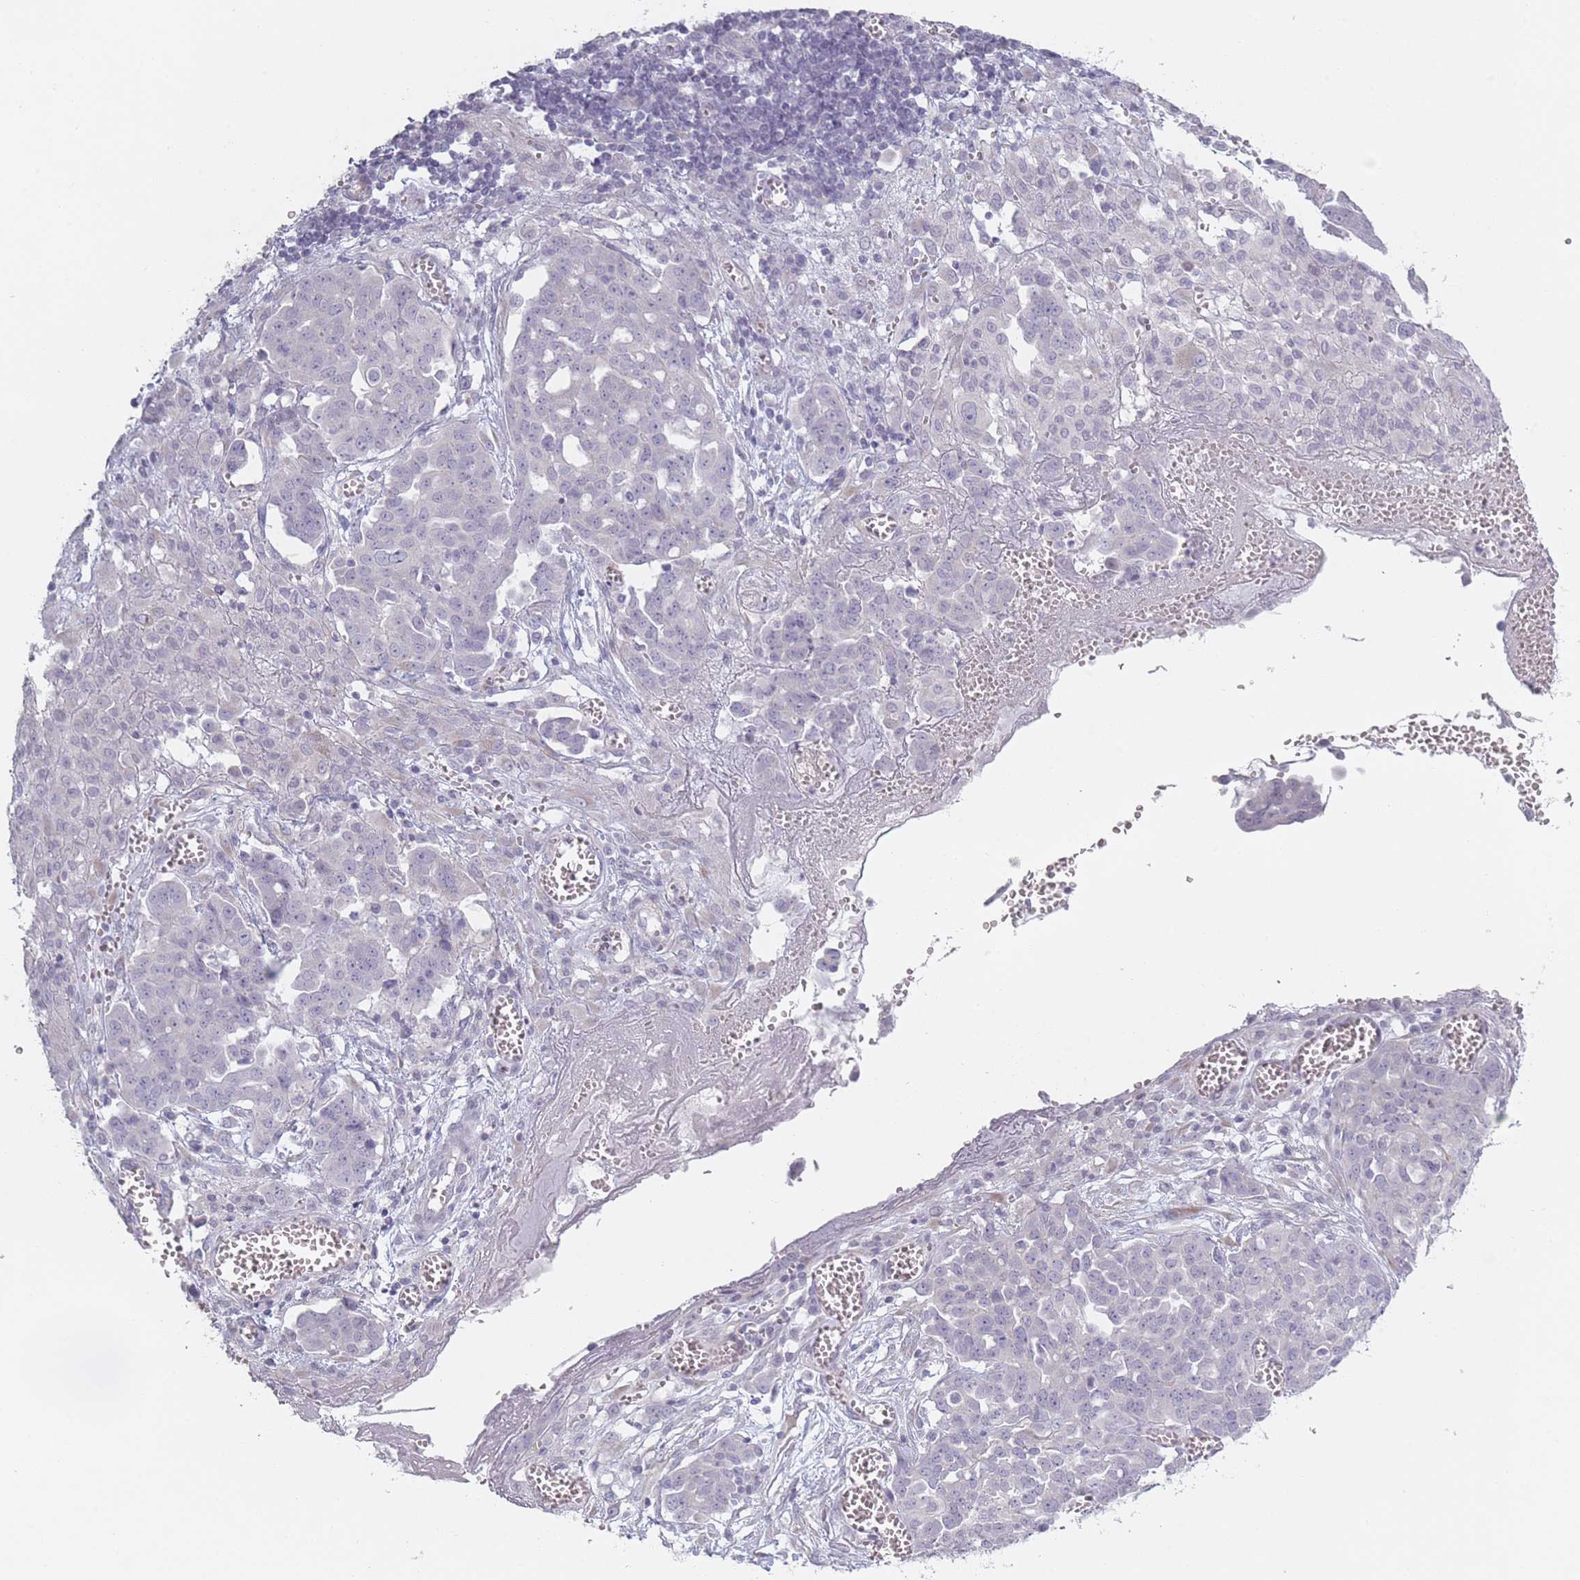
{"staining": {"intensity": "negative", "quantity": "none", "location": "none"}, "tissue": "ovarian cancer", "cell_type": "Tumor cells", "image_type": "cancer", "snomed": [{"axis": "morphology", "description": "Cystadenocarcinoma, serous, NOS"}, {"axis": "topography", "description": "Soft tissue"}, {"axis": "topography", "description": "Ovary"}], "caption": "Tumor cells are negative for brown protein staining in ovarian cancer (serous cystadenocarcinoma).", "gene": "RASL10B", "patient": {"sex": "female", "age": 57}}